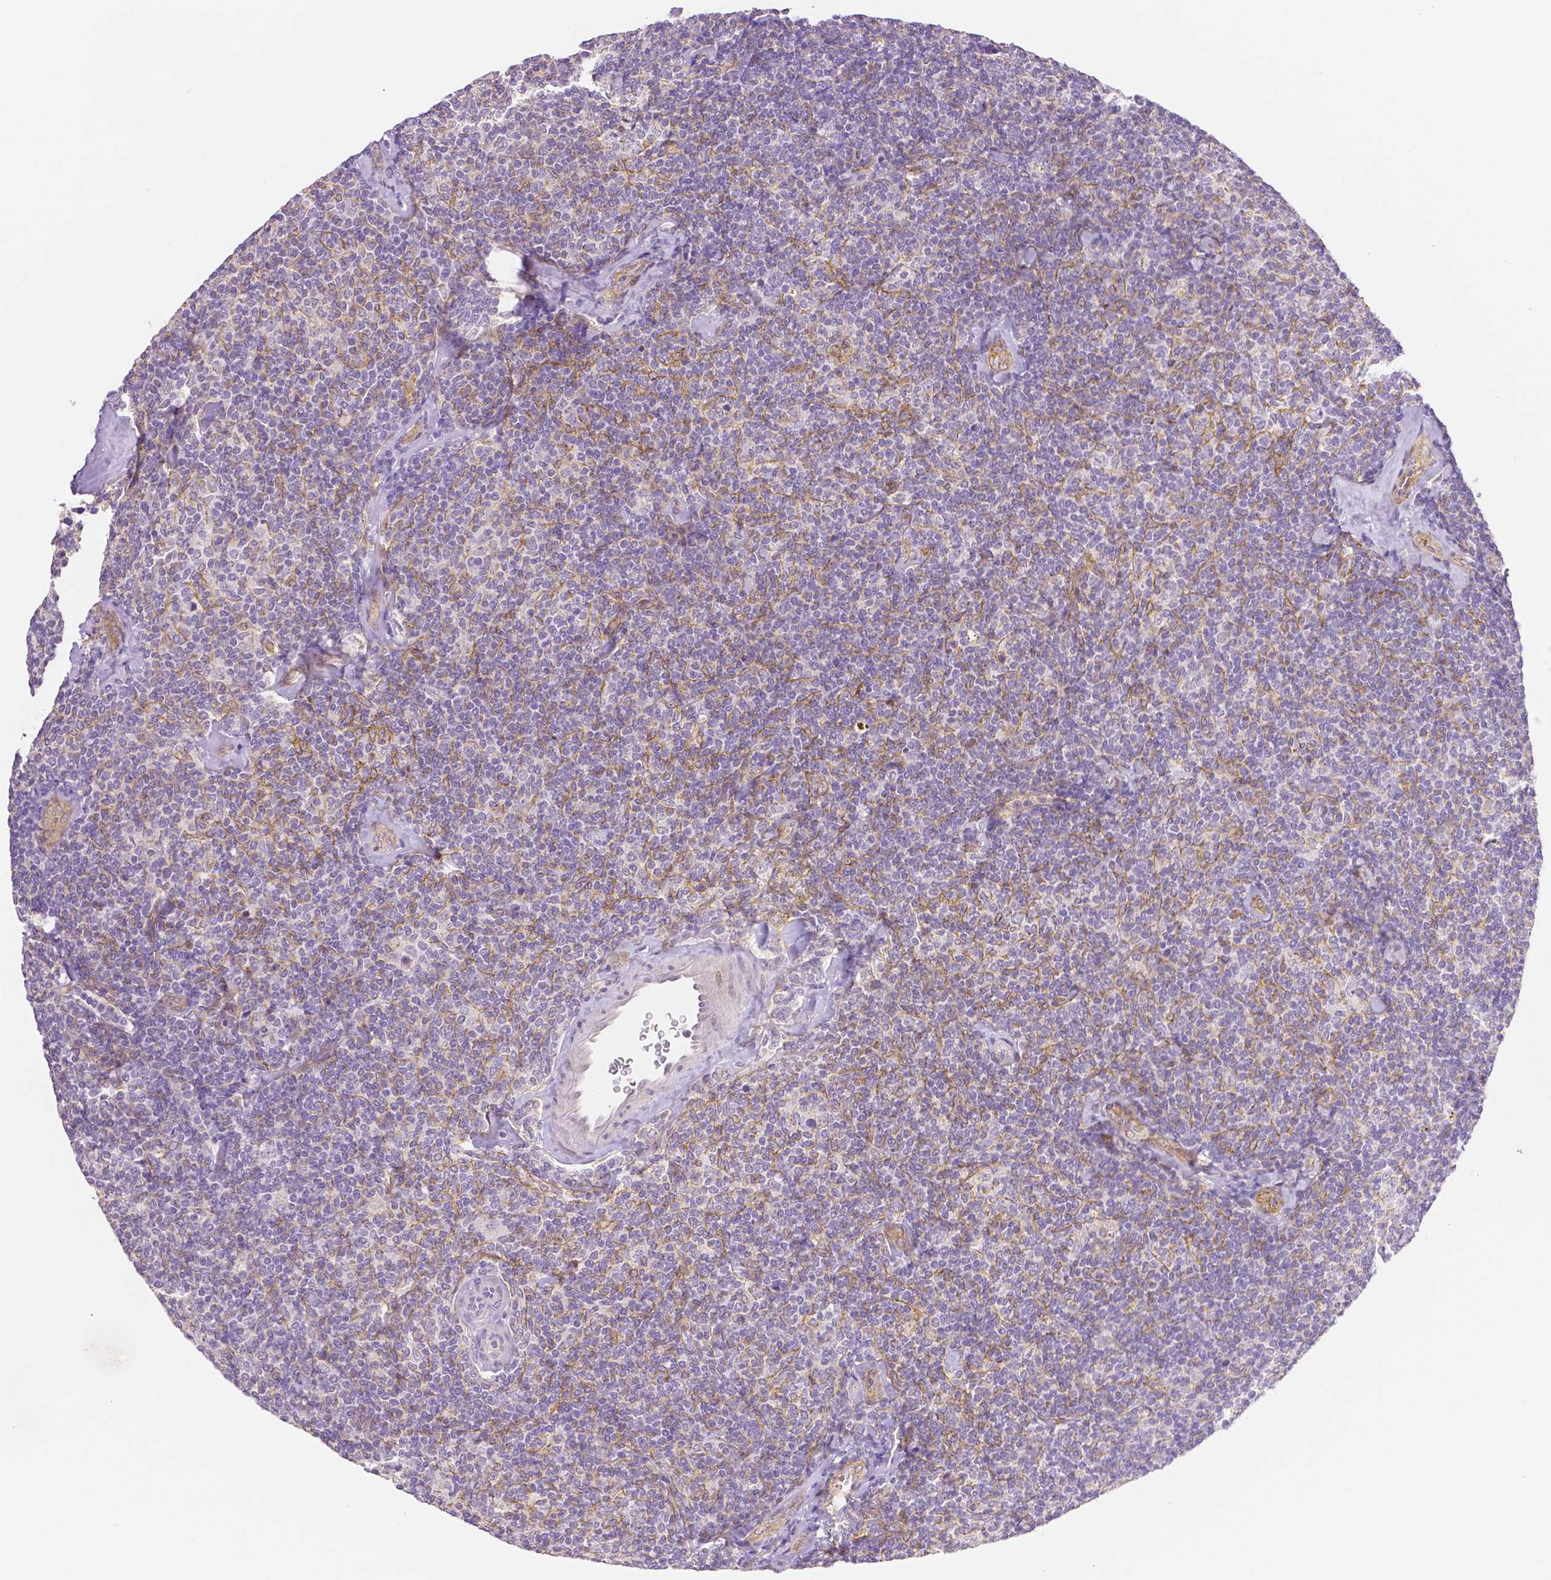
{"staining": {"intensity": "negative", "quantity": "none", "location": "none"}, "tissue": "lymphoma", "cell_type": "Tumor cells", "image_type": "cancer", "snomed": [{"axis": "morphology", "description": "Malignant lymphoma, non-Hodgkin's type, Low grade"}, {"axis": "topography", "description": "Lymph node"}], "caption": "Human low-grade malignant lymphoma, non-Hodgkin's type stained for a protein using IHC exhibits no staining in tumor cells.", "gene": "THY1", "patient": {"sex": "female", "age": 56}}